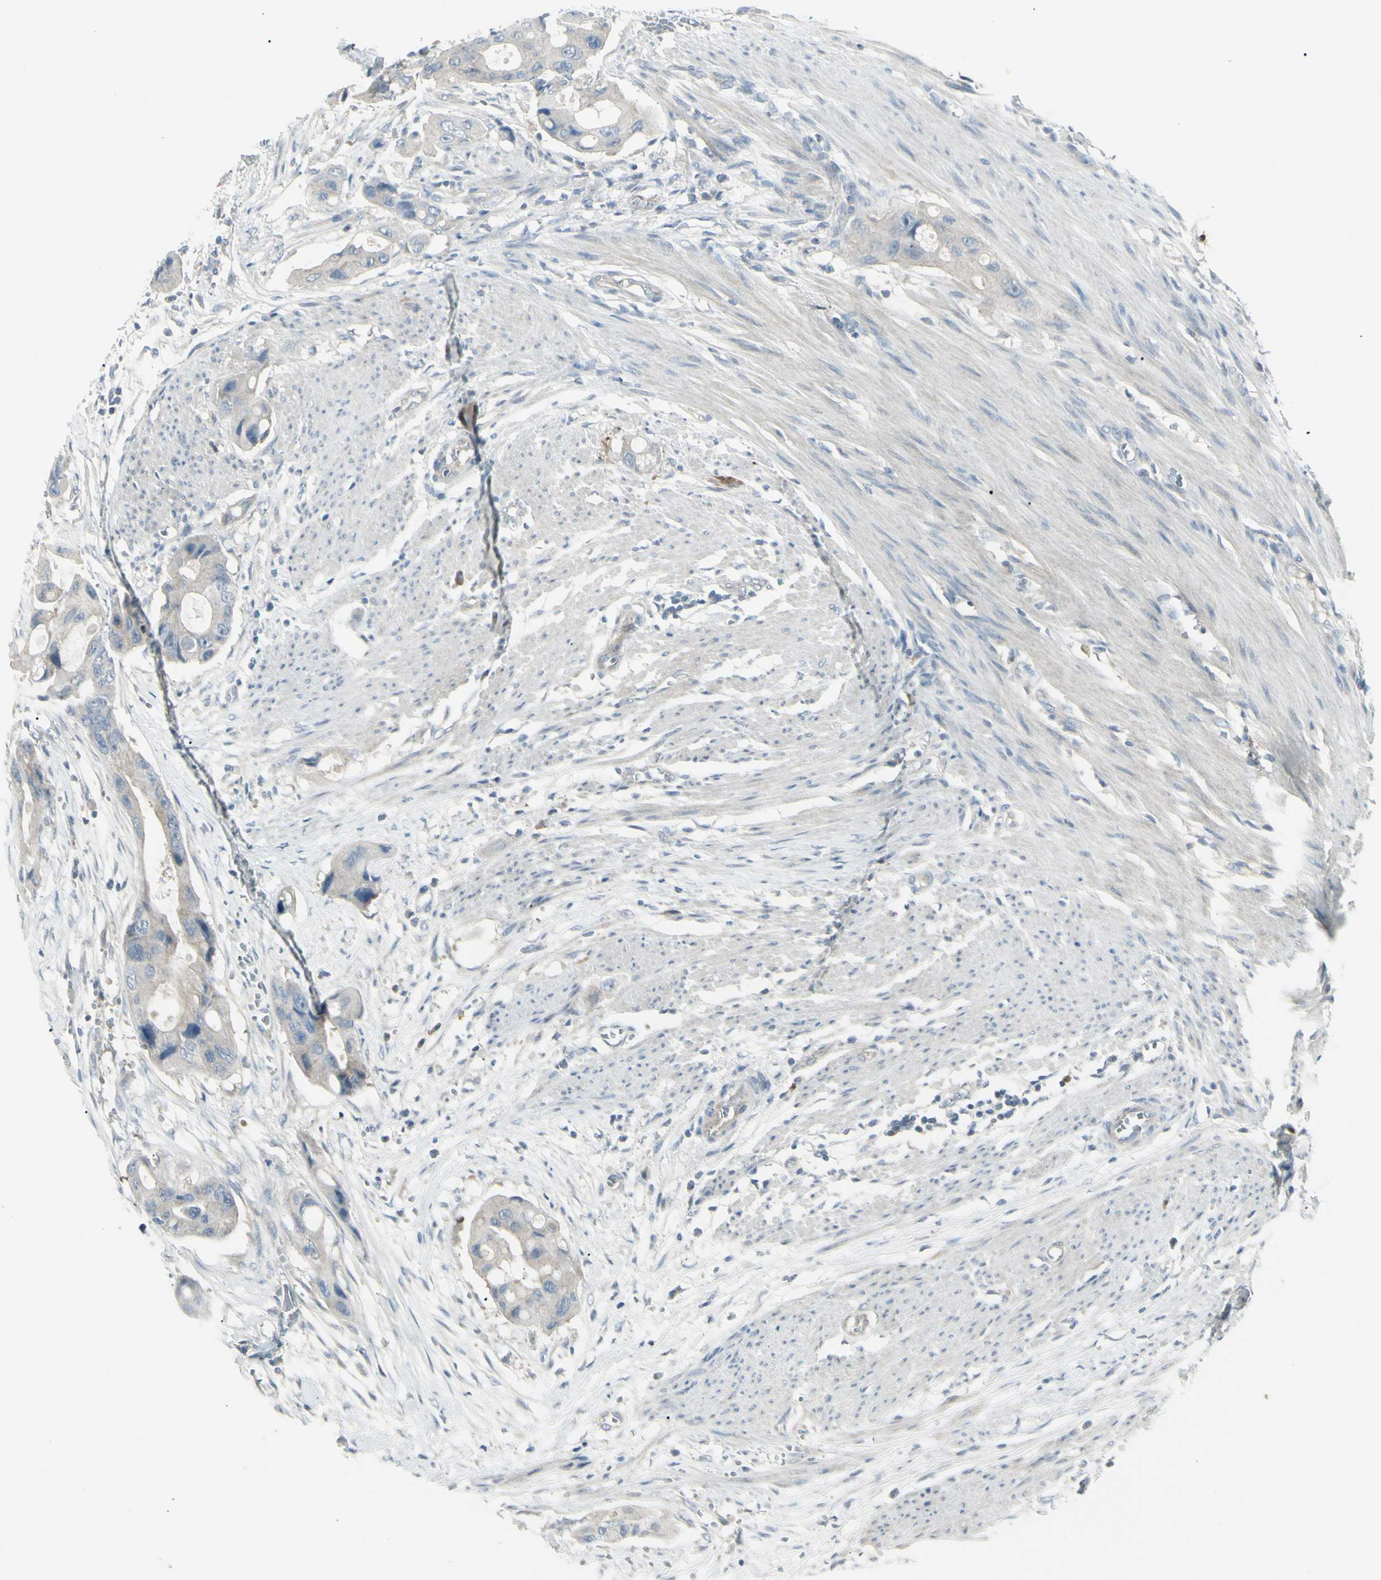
{"staining": {"intensity": "negative", "quantity": "none", "location": "none"}, "tissue": "colorectal cancer", "cell_type": "Tumor cells", "image_type": "cancer", "snomed": [{"axis": "morphology", "description": "Adenocarcinoma, NOS"}, {"axis": "topography", "description": "Colon"}], "caption": "The immunohistochemistry histopathology image has no significant expression in tumor cells of colorectal adenocarcinoma tissue.", "gene": "SH3GL2", "patient": {"sex": "female", "age": 57}}